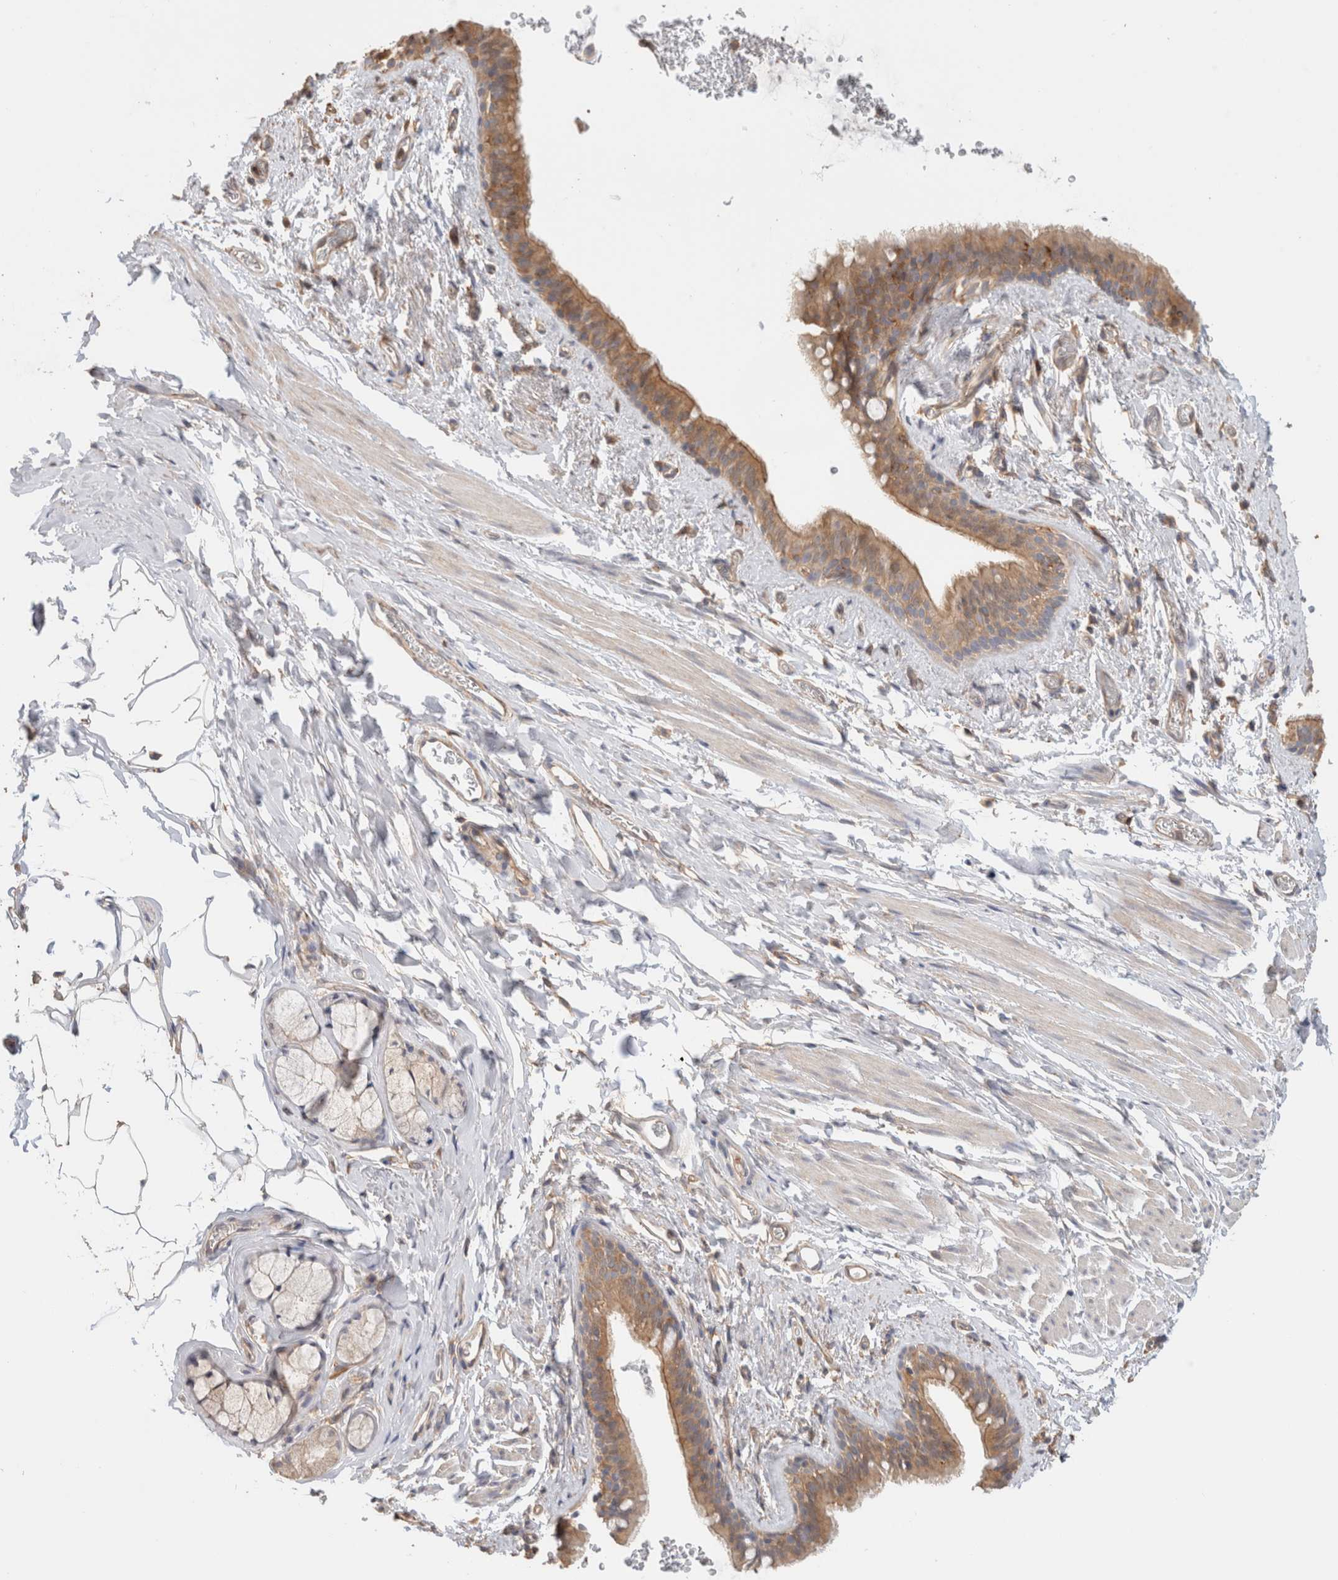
{"staining": {"intensity": "moderate", "quantity": ">75%", "location": "cytoplasmic/membranous"}, "tissue": "bronchus", "cell_type": "Respiratory epithelial cells", "image_type": "normal", "snomed": [{"axis": "morphology", "description": "Normal tissue, NOS"}, {"axis": "topography", "description": "Cartilage tissue"}, {"axis": "topography", "description": "Bronchus"}, {"axis": "topography", "description": "Lung"}], "caption": "Brown immunohistochemical staining in benign bronchus reveals moderate cytoplasmic/membranous expression in approximately >75% of respiratory epithelial cells.", "gene": "CFAP418", "patient": {"sex": "male", "age": 64}}